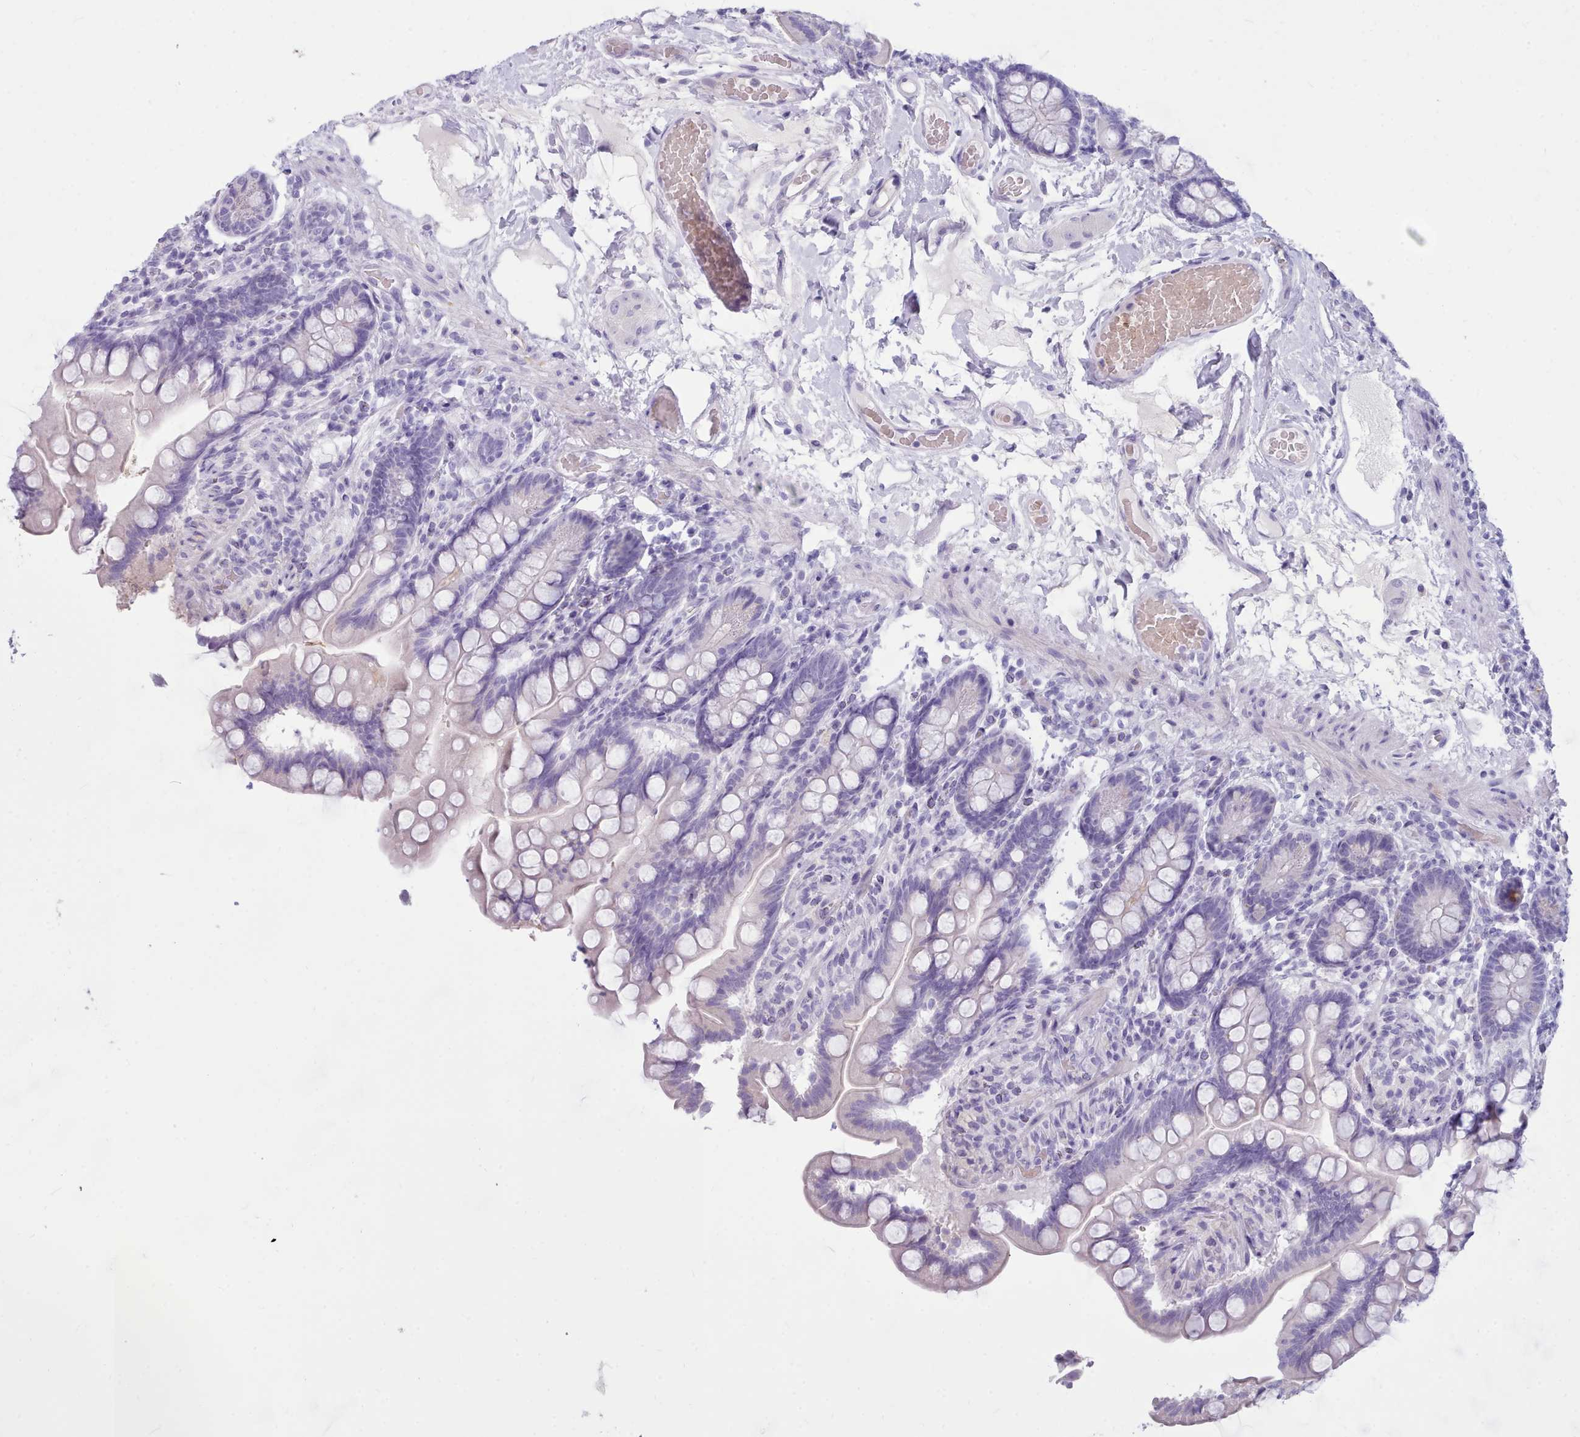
{"staining": {"intensity": "negative", "quantity": "none", "location": "none"}, "tissue": "small intestine", "cell_type": "Glandular cells", "image_type": "normal", "snomed": [{"axis": "morphology", "description": "Normal tissue, NOS"}, {"axis": "topography", "description": "Small intestine"}], "caption": "Normal small intestine was stained to show a protein in brown. There is no significant expression in glandular cells. (Immunohistochemistry (ihc), brightfield microscopy, high magnification).", "gene": "NKX1", "patient": {"sex": "female", "age": 64}}